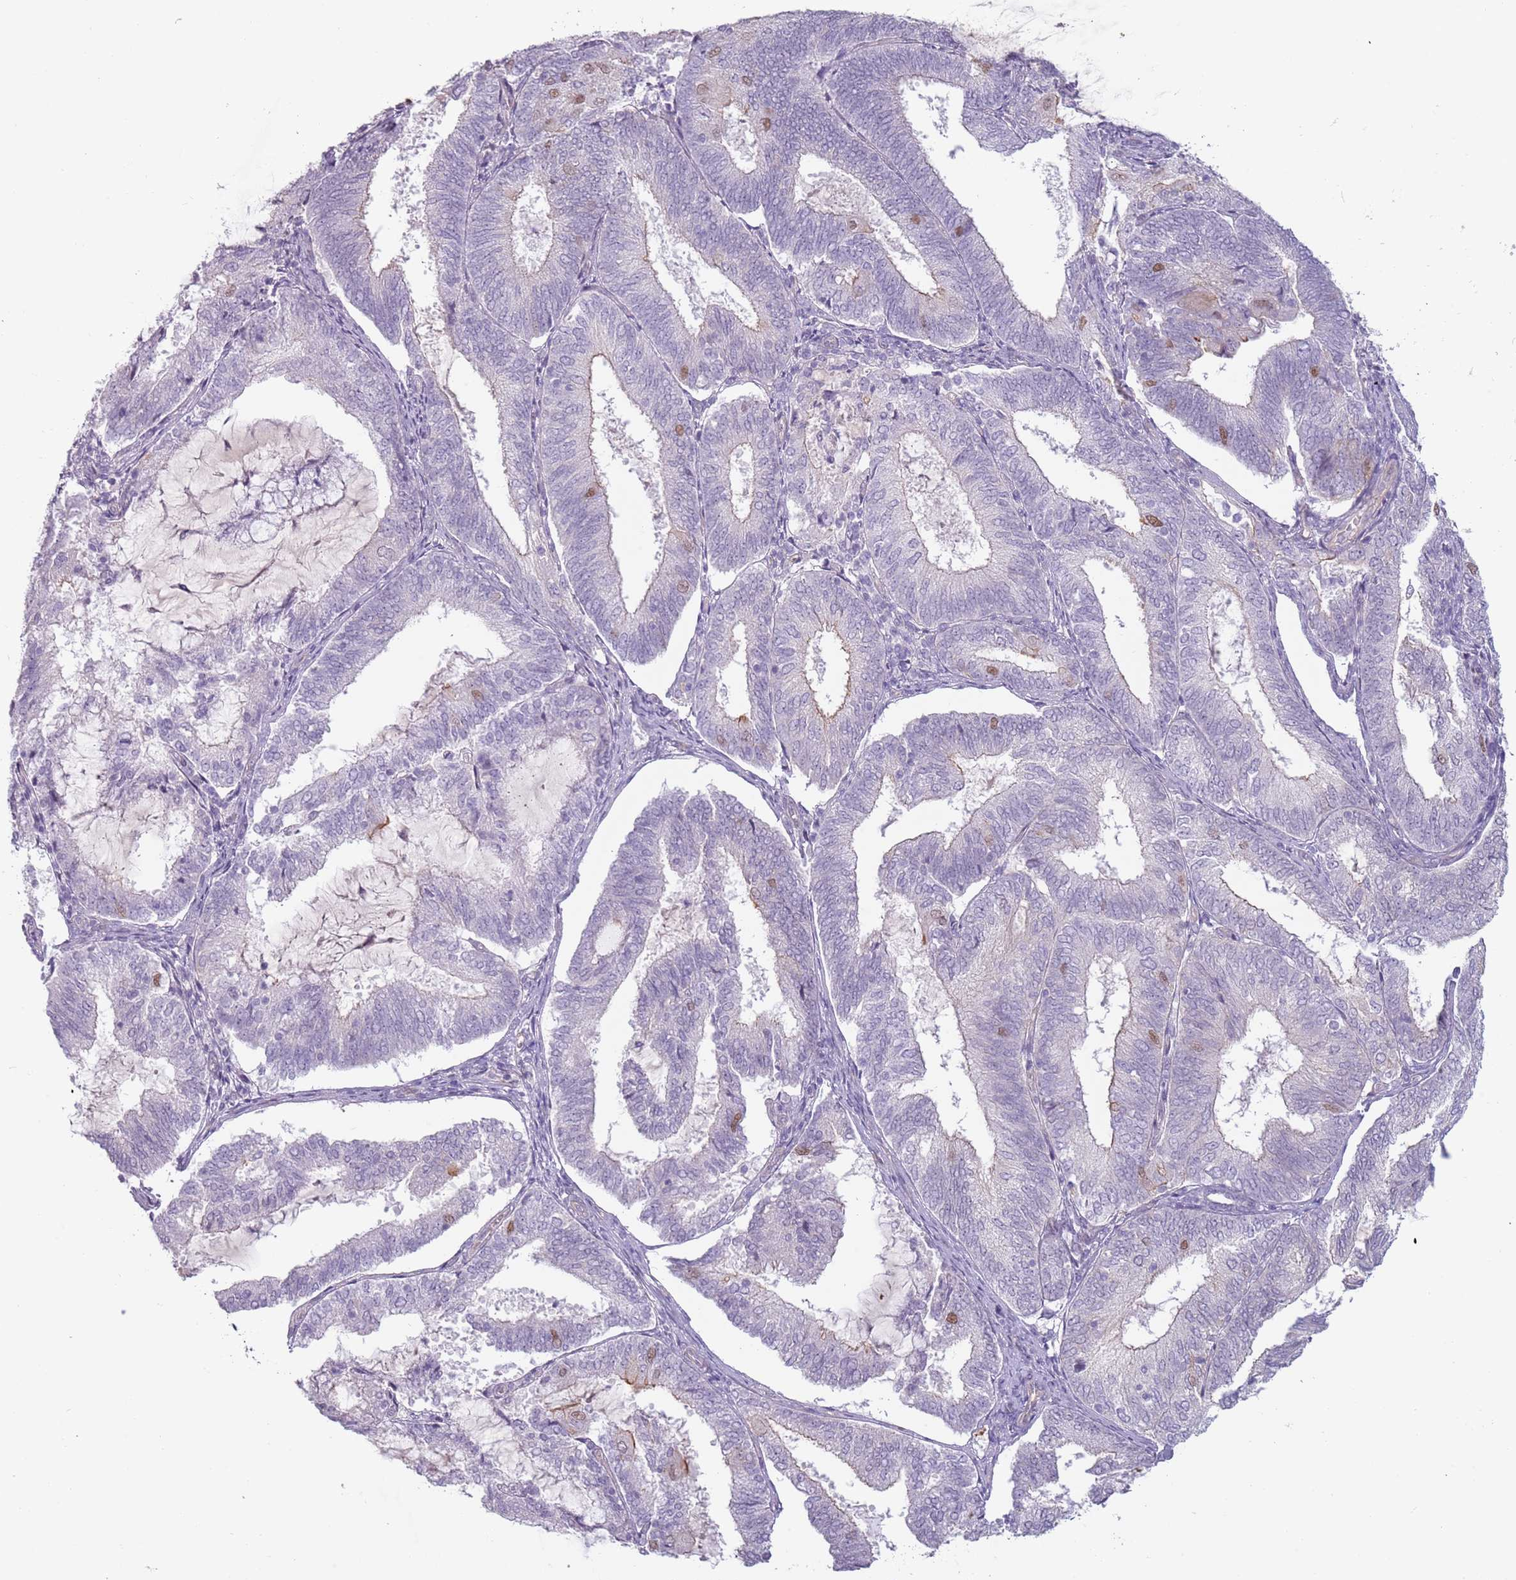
{"staining": {"intensity": "weak", "quantity": "<25%", "location": "cytoplasmic/membranous"}, "tissue": "endometrial cancer", "cell_type": "Tumor cells", "image_type": "cancer", "snomed": [{"axis": "morphology", "description": "Adenocarcinoma, NOS"}, {"axis": "topography", "description": "Endometrium"}], "caption": "IHC histopathology image of neoplastic tissue: endometrial cancer (adenocarcinoma) stained with DAB (3,3'-diaminobenzidine) displays no significant protein positivity in tumor cells.", "gene": "RFX2", "patient": {"sex": "female", "age": 81}}